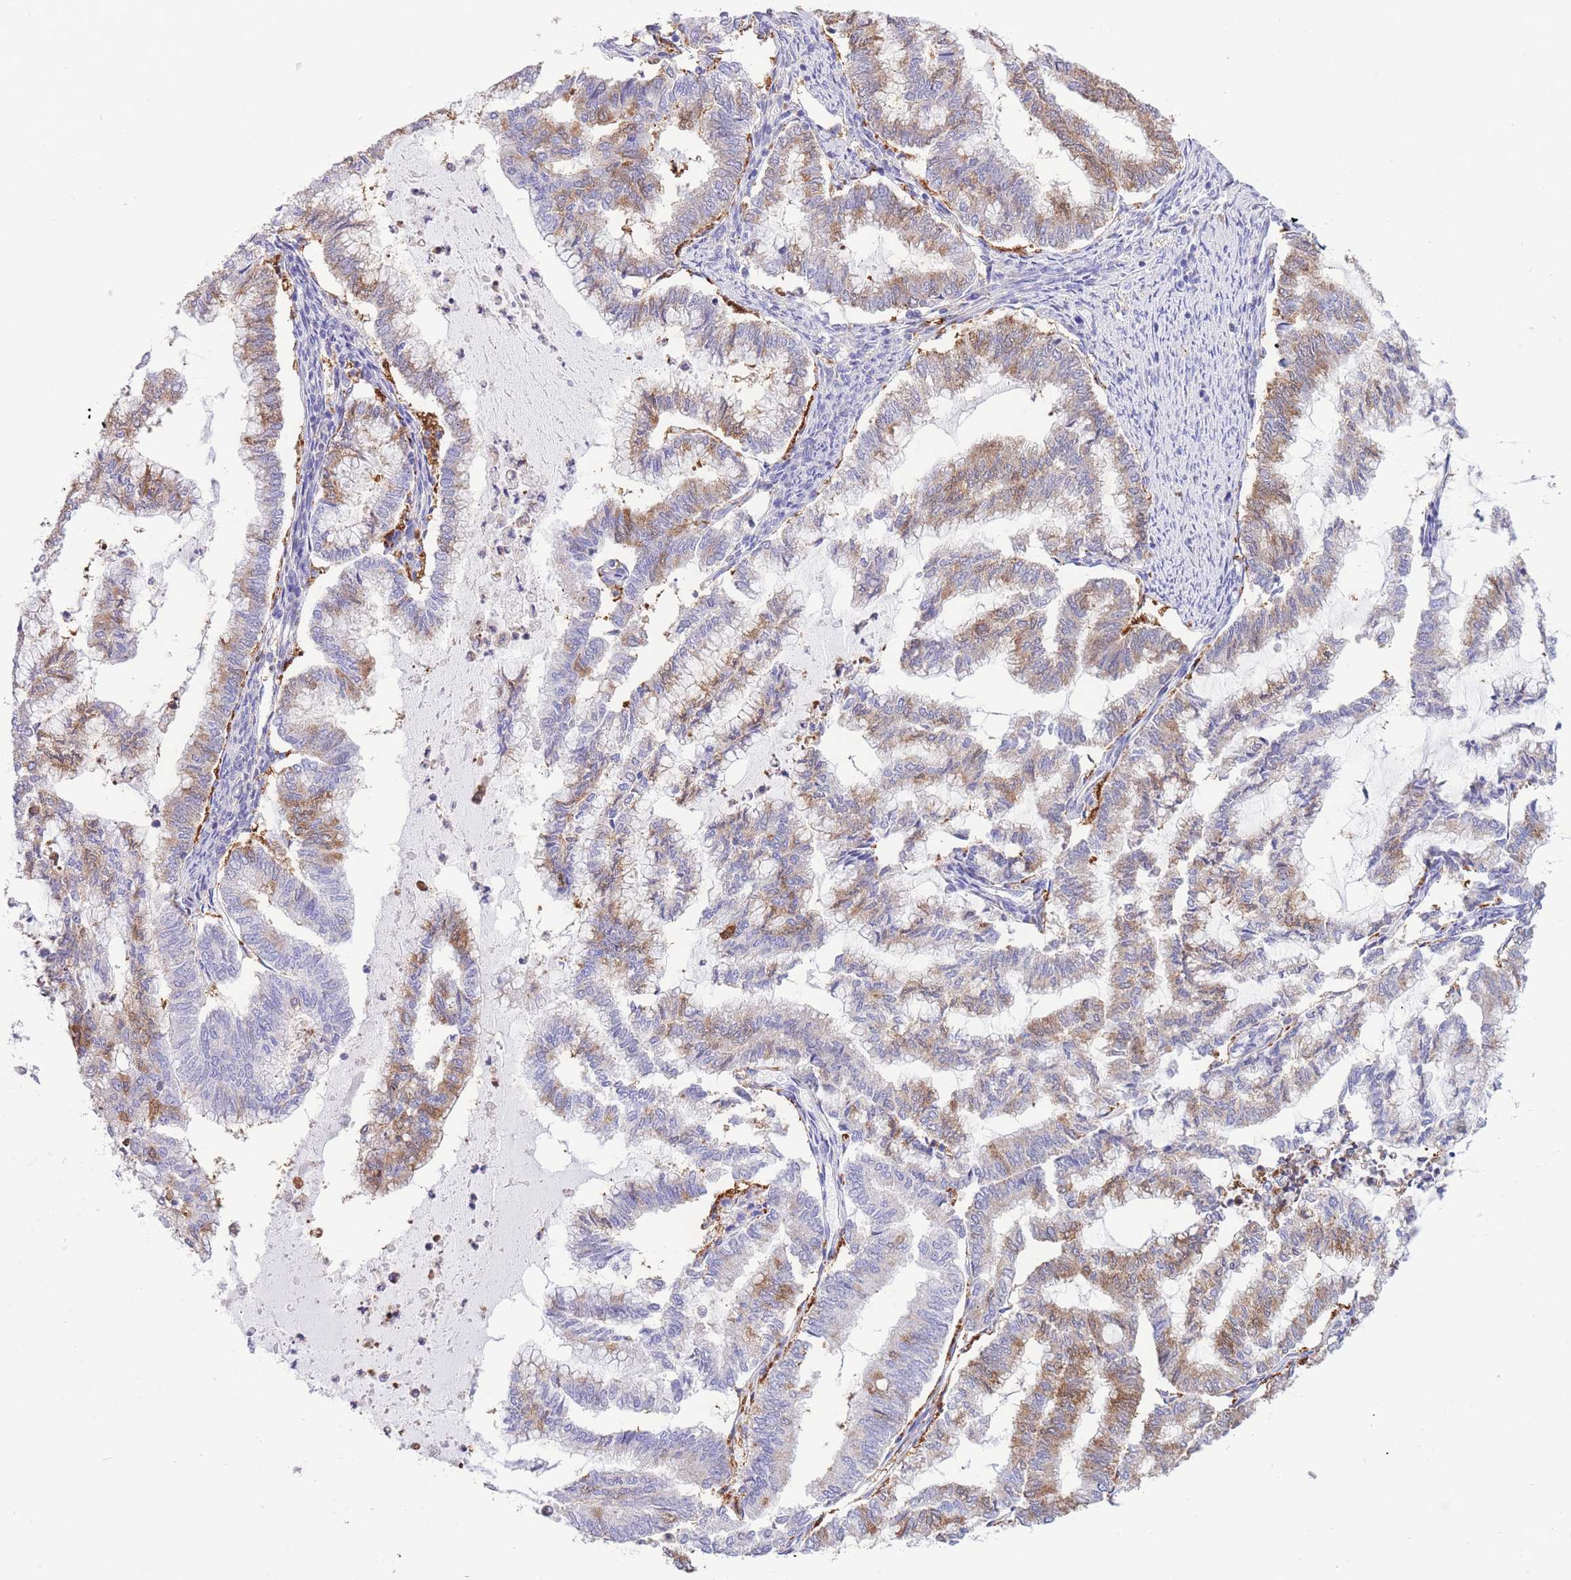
{"staining": {"intensity": "moderate", "quantity": "25%-75%", "location": "cytoplasmic/membranous"}, "tissue": "endometrial cancer", "cell_type": "Tumor cells", "image_type": "cancer", "snomed": [{"axis": "morphology", "description": "Adenocarcinoma, NOS"}, {"axis": "topography", "description": "Endometrium"}], "caption": "The immunohistochemical stain shows moderate cytoplasmic/membranous positivity in tumor cells of adenocarcinoma (endometrial) tissue. Immunohistochemistry stains the protein in brown and the nuclei are stained blue.", "gene": "NAMPT", "patient": {"sex": "female", "age": 79}}